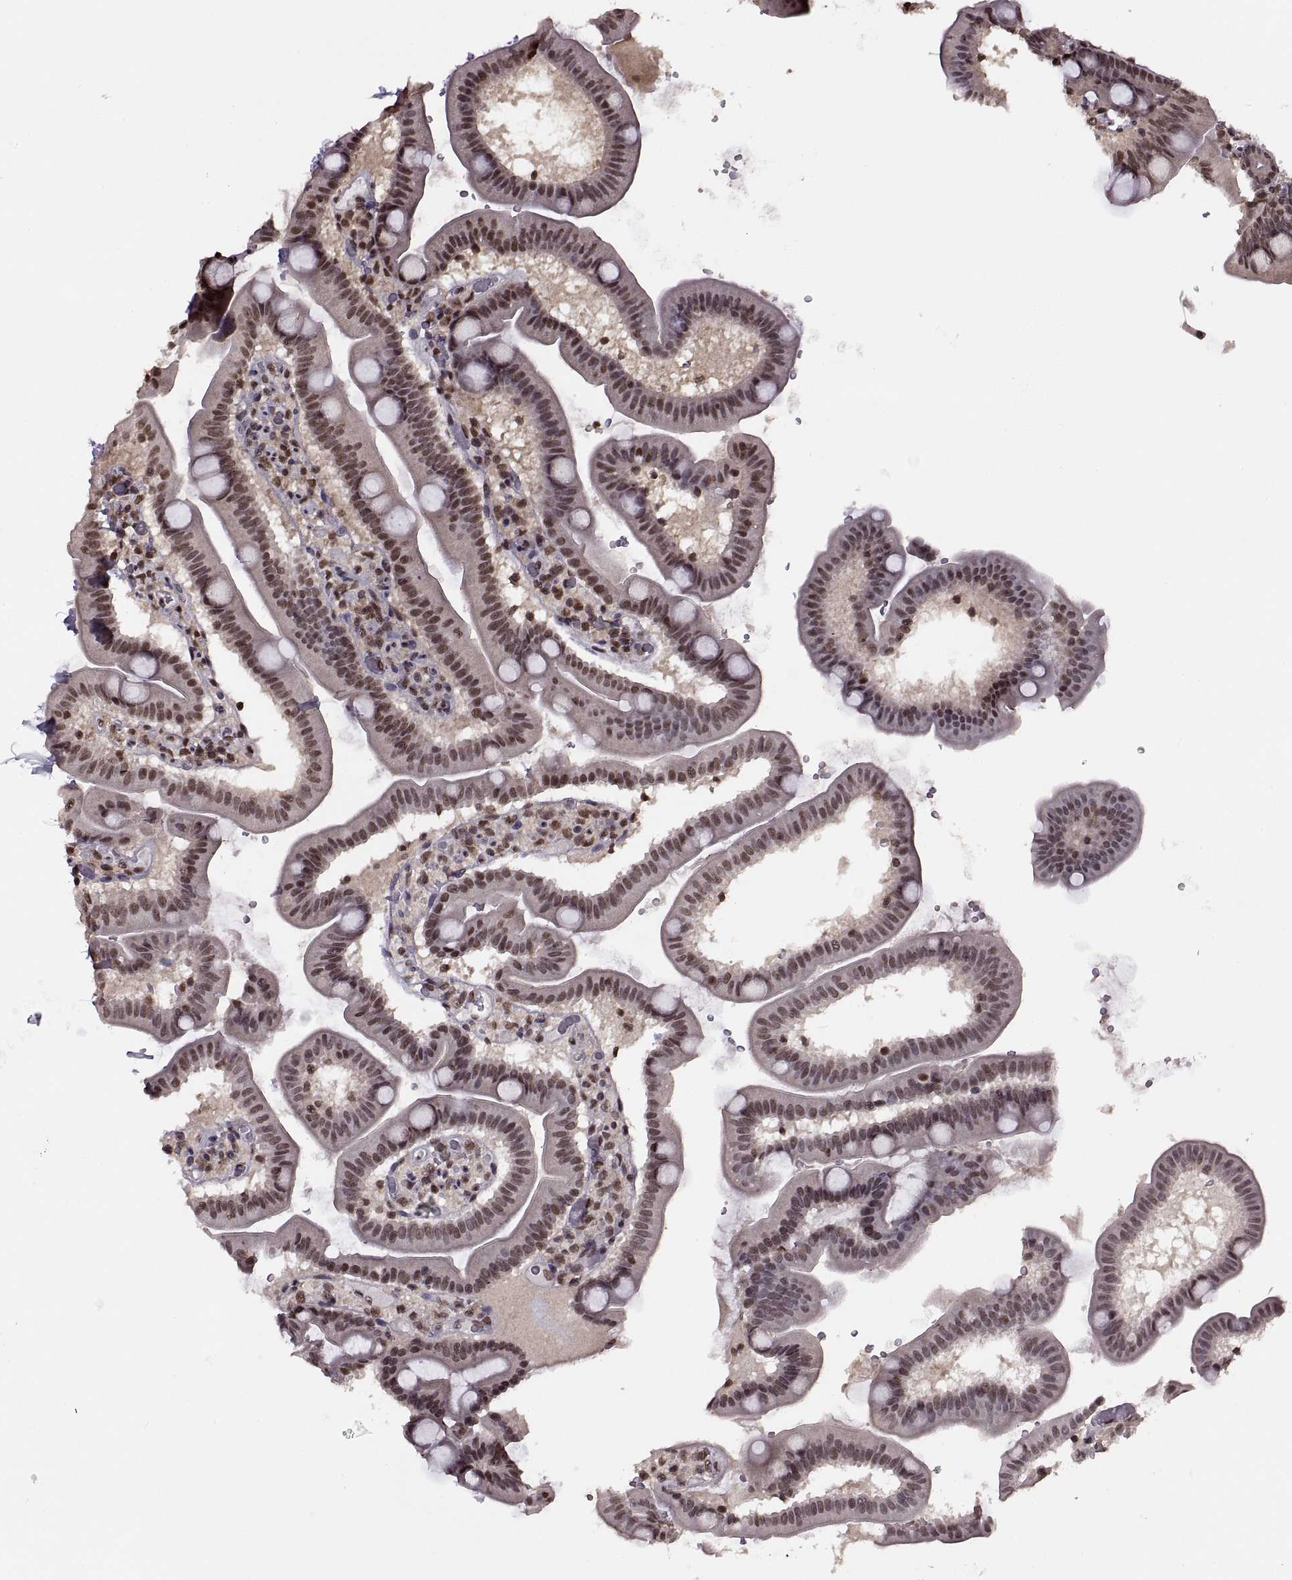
{"staining": {"intensity": "moderate", "quantity": "25%-75%", "location": "nuclear"}, "tissue": "duodenum", "cell_type": "Glandular cells", "image_type": "normal", "snomed": [{"axis": "morphology", "description": "Normal tissue, NOS"}, {"axis": "topography", "description": "Duodenum"}], "caption": "Protein staining of benign duodenum reveals moderate nuclear positivity in about 25%-75% of glandular cells. The staining was performed using DAB to visualize the protein expression in brown, while the nuclei were stained in blue with hematoxylin (Magnification: 20x).", "gene": "INTS3", "patient": {"sex": "male", "age": 59}}